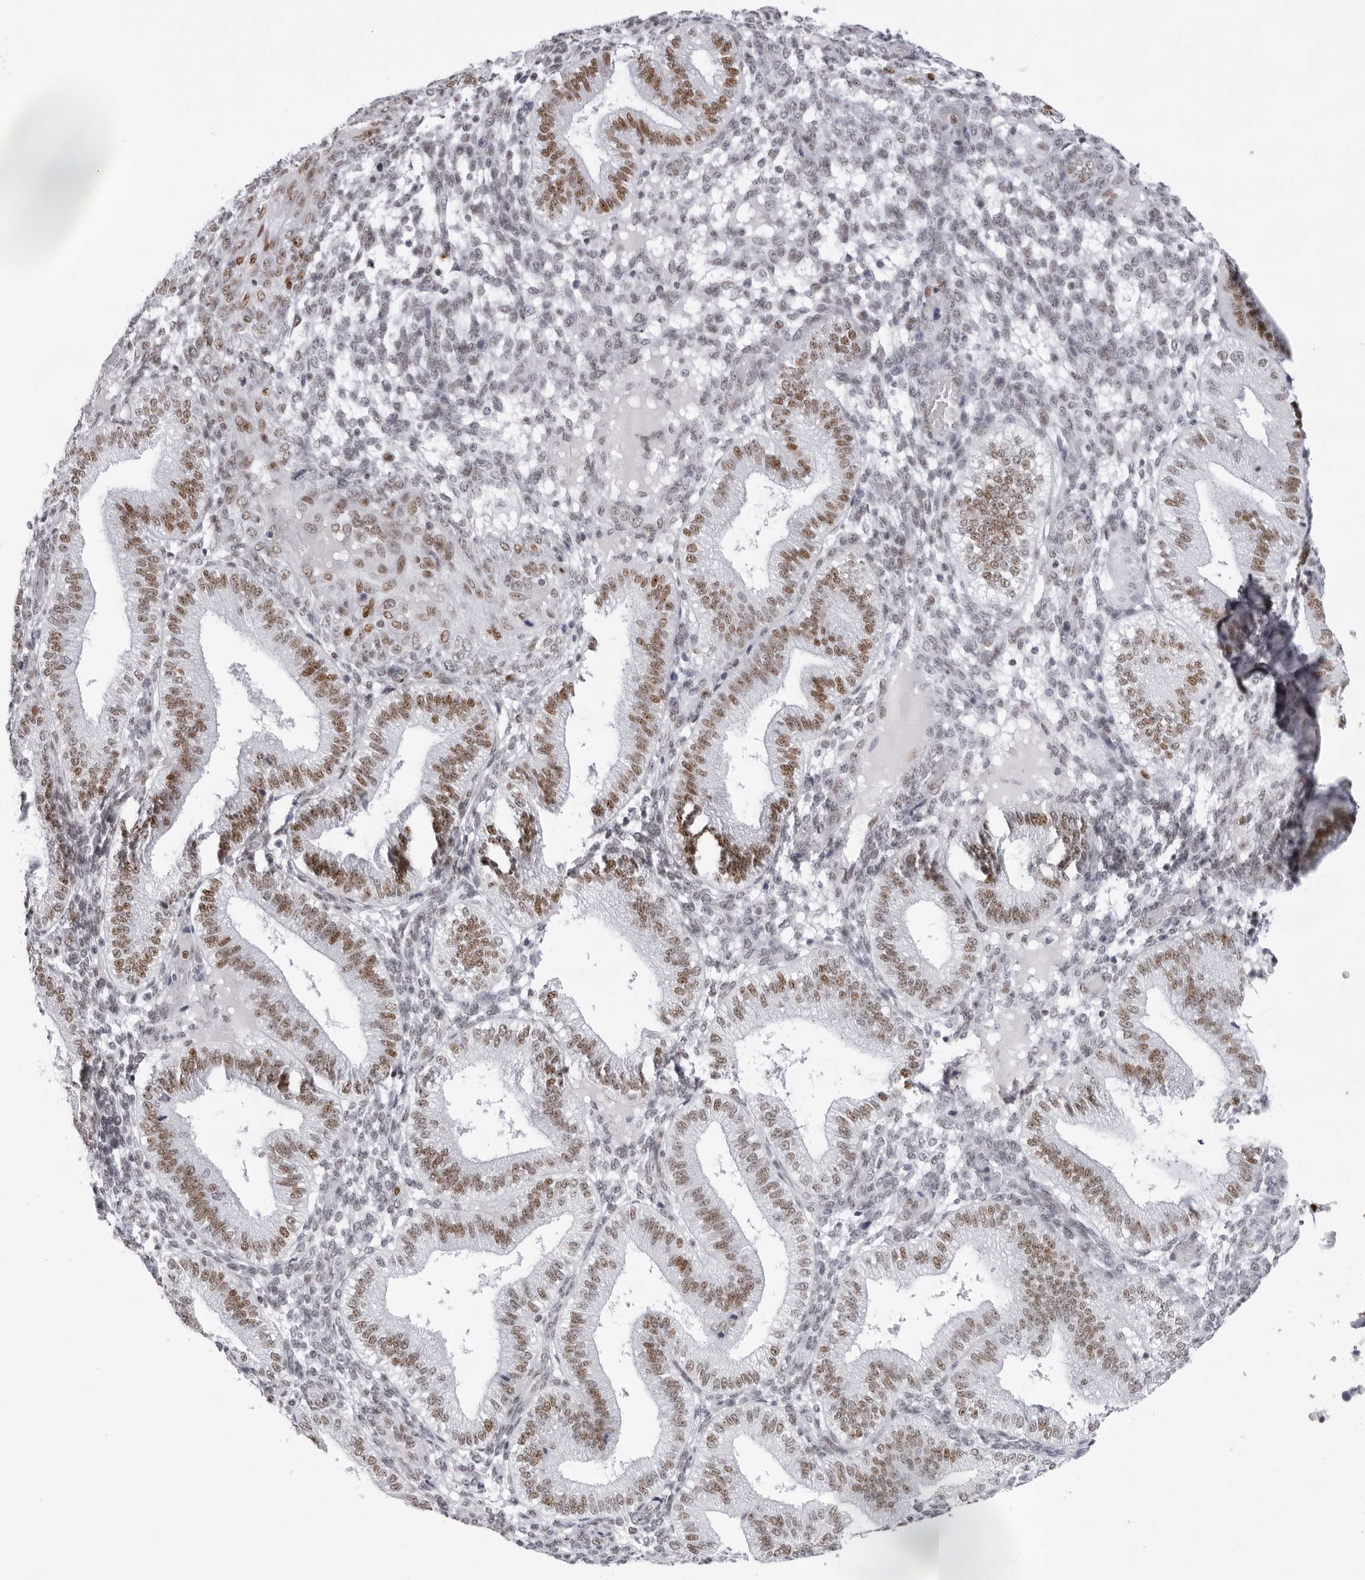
{"staining": {"intensity": "weak", "quantity": "25%-75%", "location": "nuclear"}, "tissue": "endometrium", "cell_type": "Cells in endometrial stroma", "image_type": "normal", "snomed": [{"axis": "morphology", "description": "Normal tissue, NOS"}, {"axis": "topography", "description": "Endometrium"}], "caption": "Benign endometrium was stained to show a protein in brown. There is low levels of weak nuclear positivity in approximately 25%-75% of cells in endometrial stroma. The protein of interest is stained brown, and the nuclei are stained in blue (DAB IHC with brightfield microscopy, high magnification).", "gene": "IRF2BP2", "patient": {"sex": "female", "age": 39}}